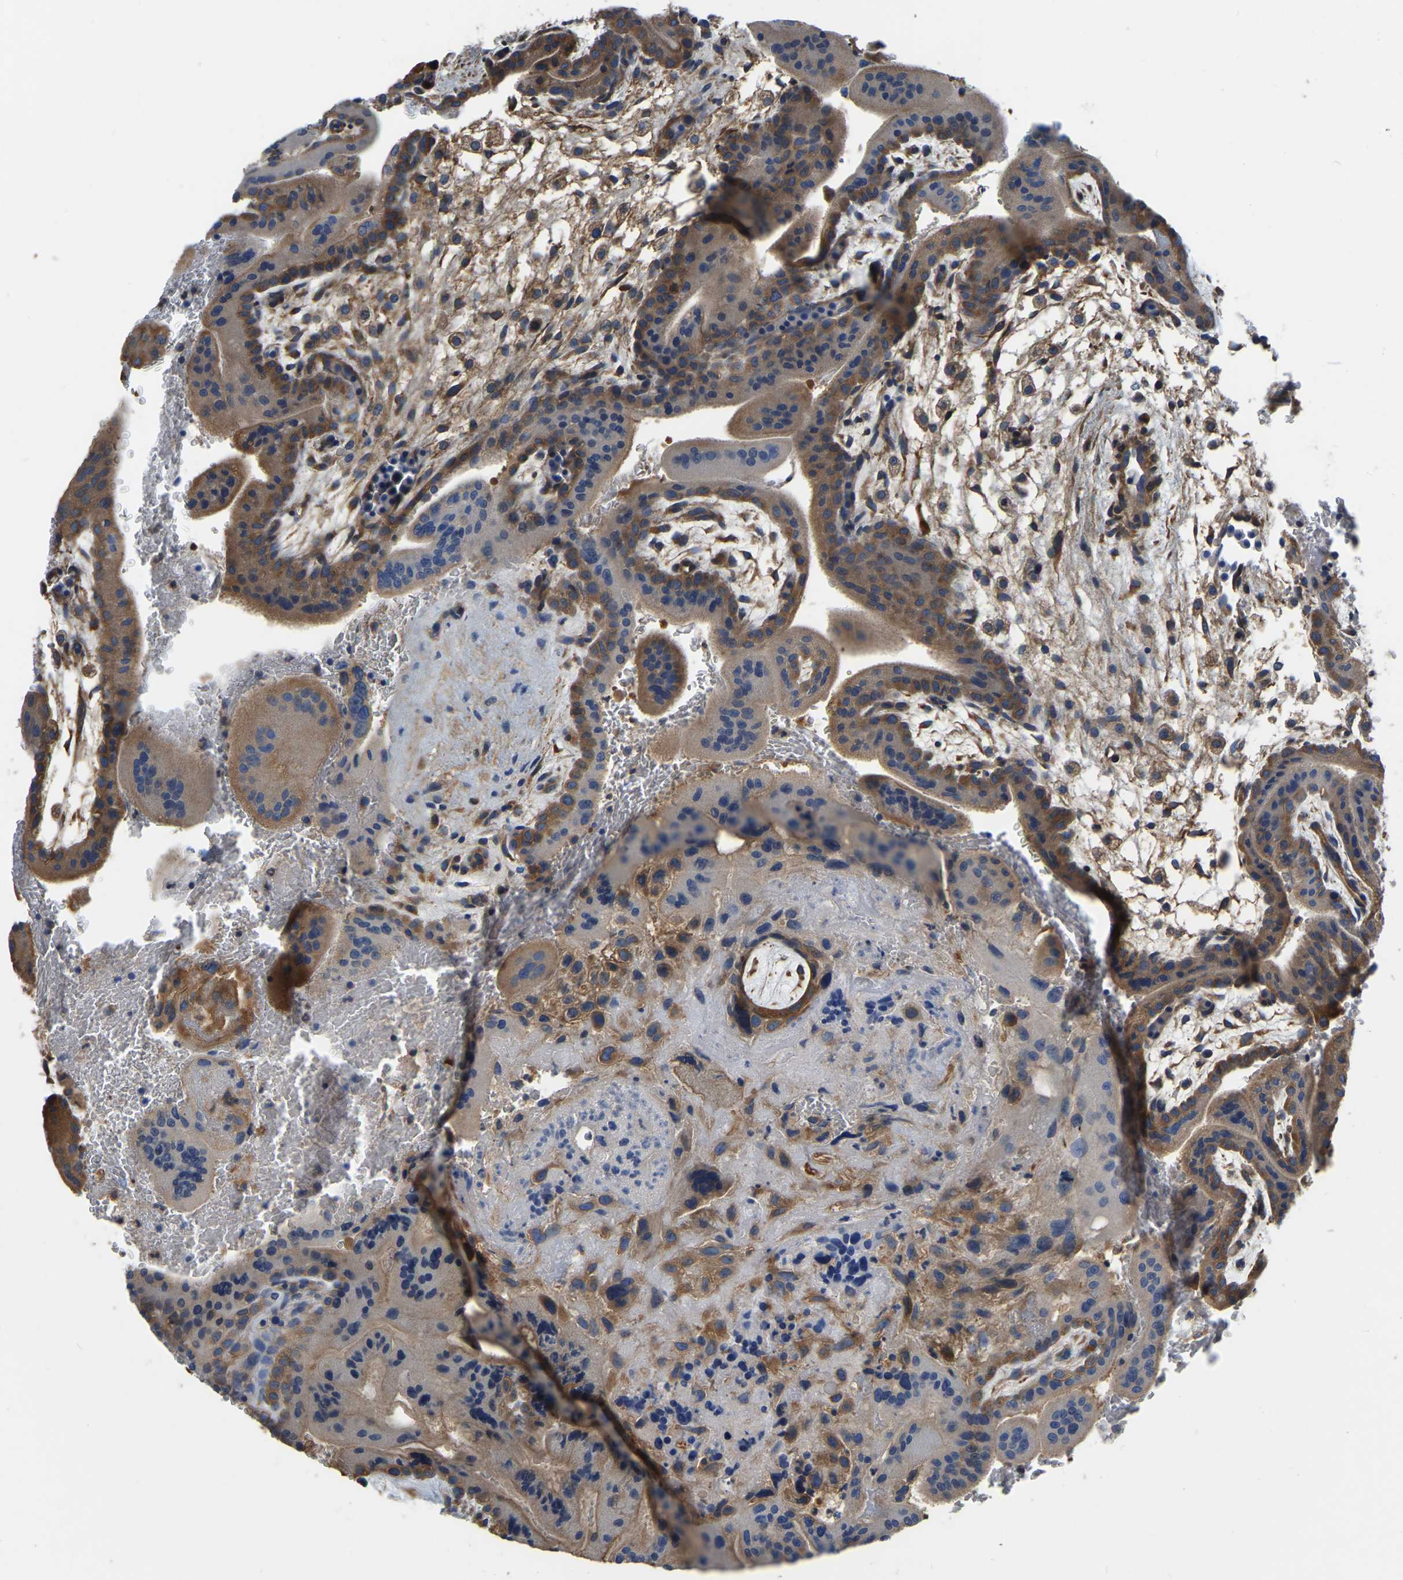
{"staining": {"intensity": "moderate", "quantity": ">75%", "location": "cytoplasmic/membranous"}, "tissue": "placenta", "cell_type": "Decidual cells", "image_type": "normal", "snomed": [{"axis": "morphology", "description": "Normal tissue, NOS"}, {"axis": "topography", "description": "Placenta"}], "caption": "Placenta was stained to show a protein in brown. There is medium levels of moderate cytoplasmic/membranous staining in approximately >75% of decidual cells. (brown staining indicates protein expression, while blue staining denotes nuclei).", "gene": "GARS1", "patient": {"sex": "female", "age": 35}}